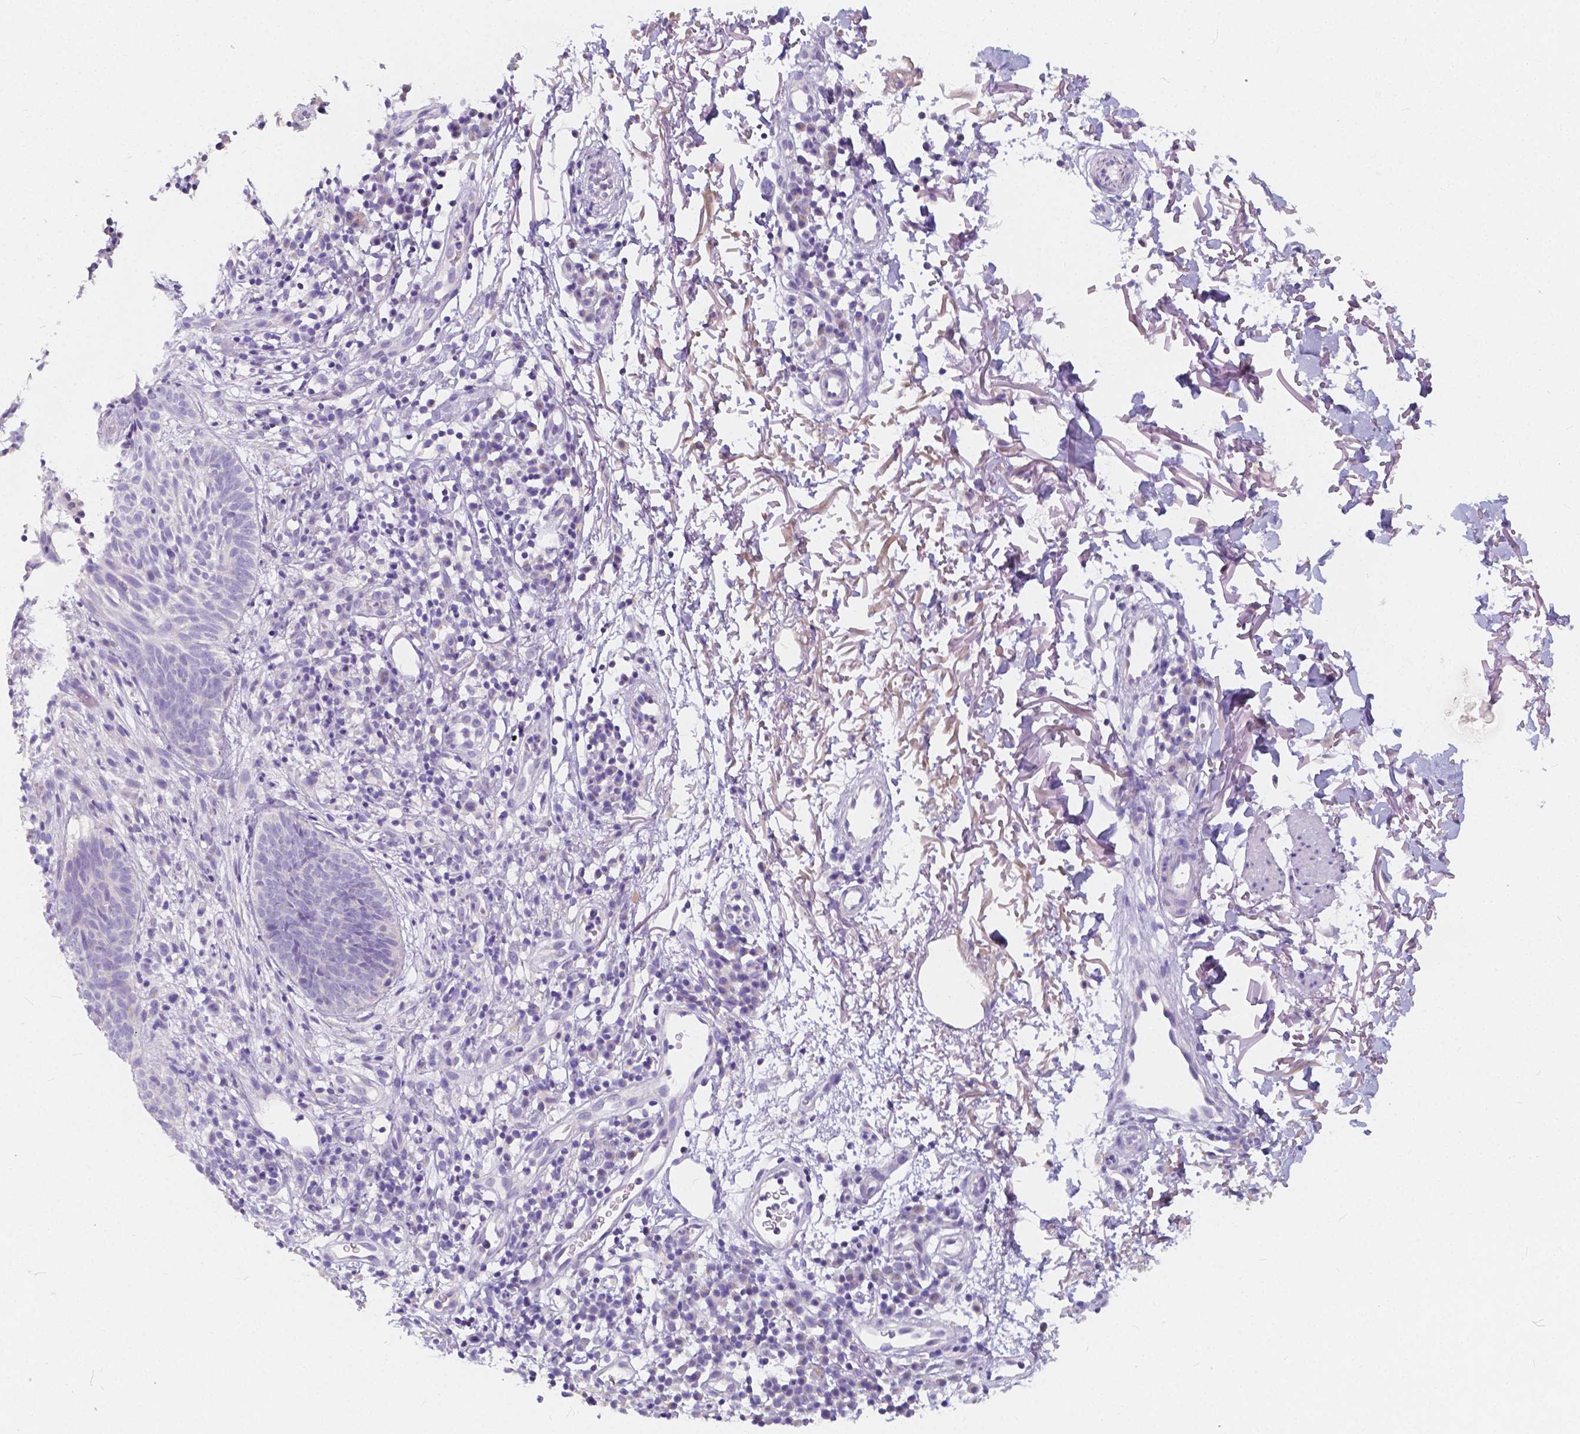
{"staining": {"intensity": "negative", "quantity": "none", "location": "none"}, "tissue": "skin cancer", "cell_type": "Tumor cells", "image_type": "cancer", "snomed": [{"axis": "morphology", "description": "Normal tissue, NOS"}, {"axis": "morphology", "description": "Basal cell carcinoma"}, {"axis": "topography", "description": "Skin"}], "caption": "The IHC photomicrograph has no significant expression in tumor cells of basal cell carcinoma (skin) tissue.", "gene": "RNF186", "patient": {"sex": "male", "age": 68}}